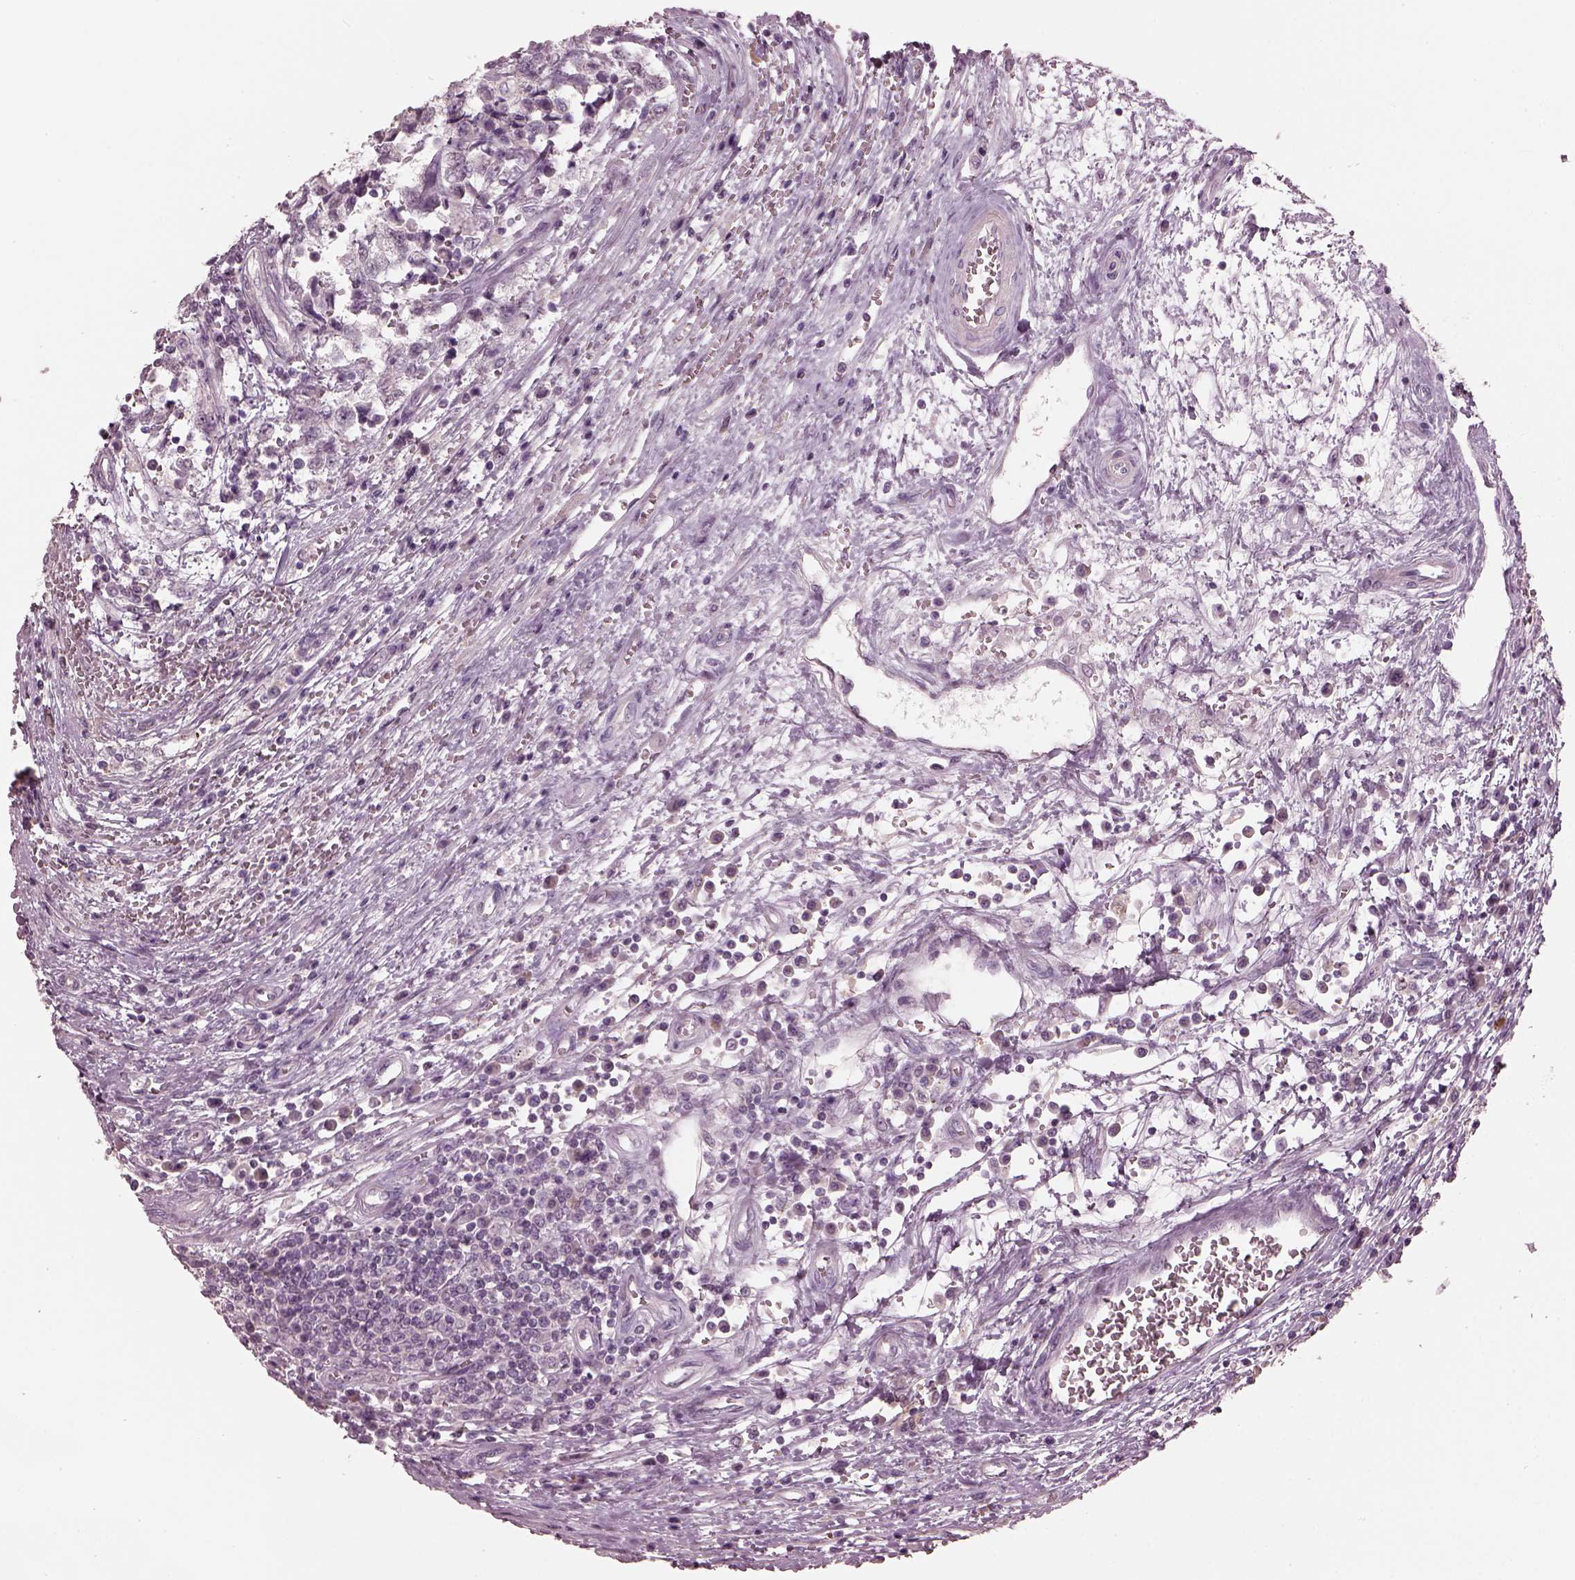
{"staining": {"intensity": "negative", "quantity": "none", "location": "none"}, "tissue": "testis cancer", "cell_type": "Tumor cells", "image_type": "cancer", "snomed": [{"axis": "morphology", "description": "Normal tissue, NOS"}, {"axis": "morphology", "description": "Seminoma, NOS"}, {"axis": "topography", "description": "Testis"}, {"axis": "topography", "description": "Epididymis"}], "caption": "Protein analysis of testis seminoma shows no significant staining in tumor cells. (Stains: DAB immunohistochemistry with hematoxylin counter stain, Microscopy: brightfield microscopy at high magnification).", "gene": "OPTC", "patient": {"sex": "male", "age": 34}}